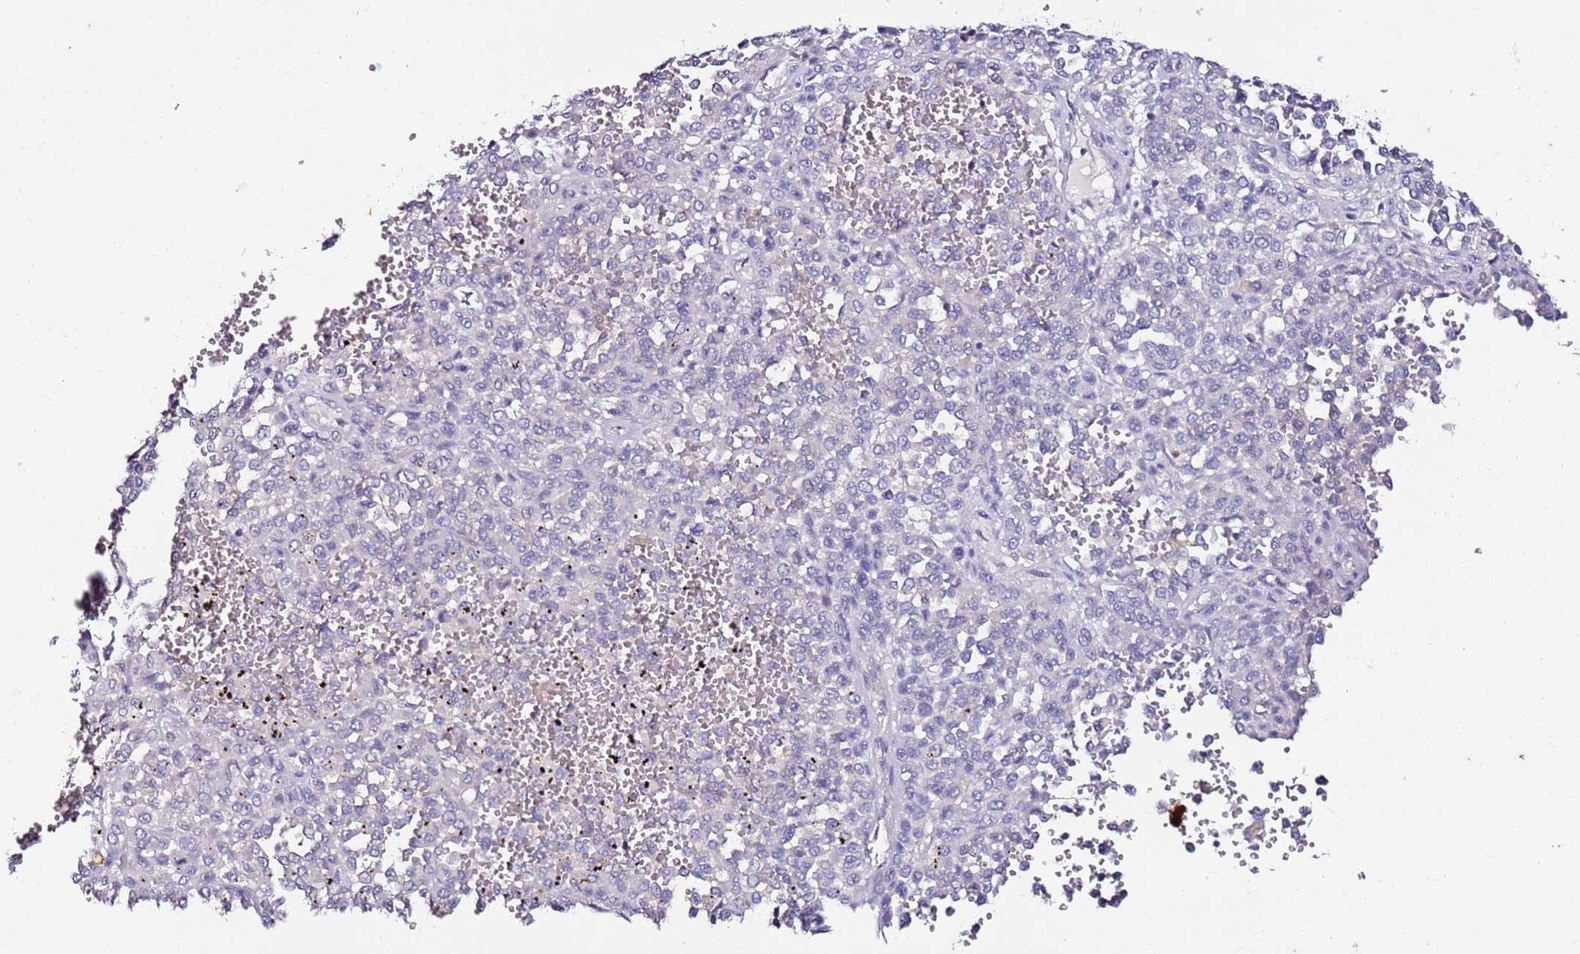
{"staining": {"intensity": "negative", "quantity": "none", "location": "none"}, "tissue": "melanoma", "cell_type": "Tumor cells", "image_type": "cancer", "snomed": [{"axis": "morphology", "description": "Malignant melanoma, Metastatic site"}, {"axis": "topography", "description": "Pancreas"}], "caption": "An immunohistochemistry (IHC) histopathology image of malignant melanoma (metastatic site) is shown. There is no staining in tumor cells of malignant melanoma (metastatic site).", "gene": "SRRM5", "patient": {"sex": "female", "age": 30}}